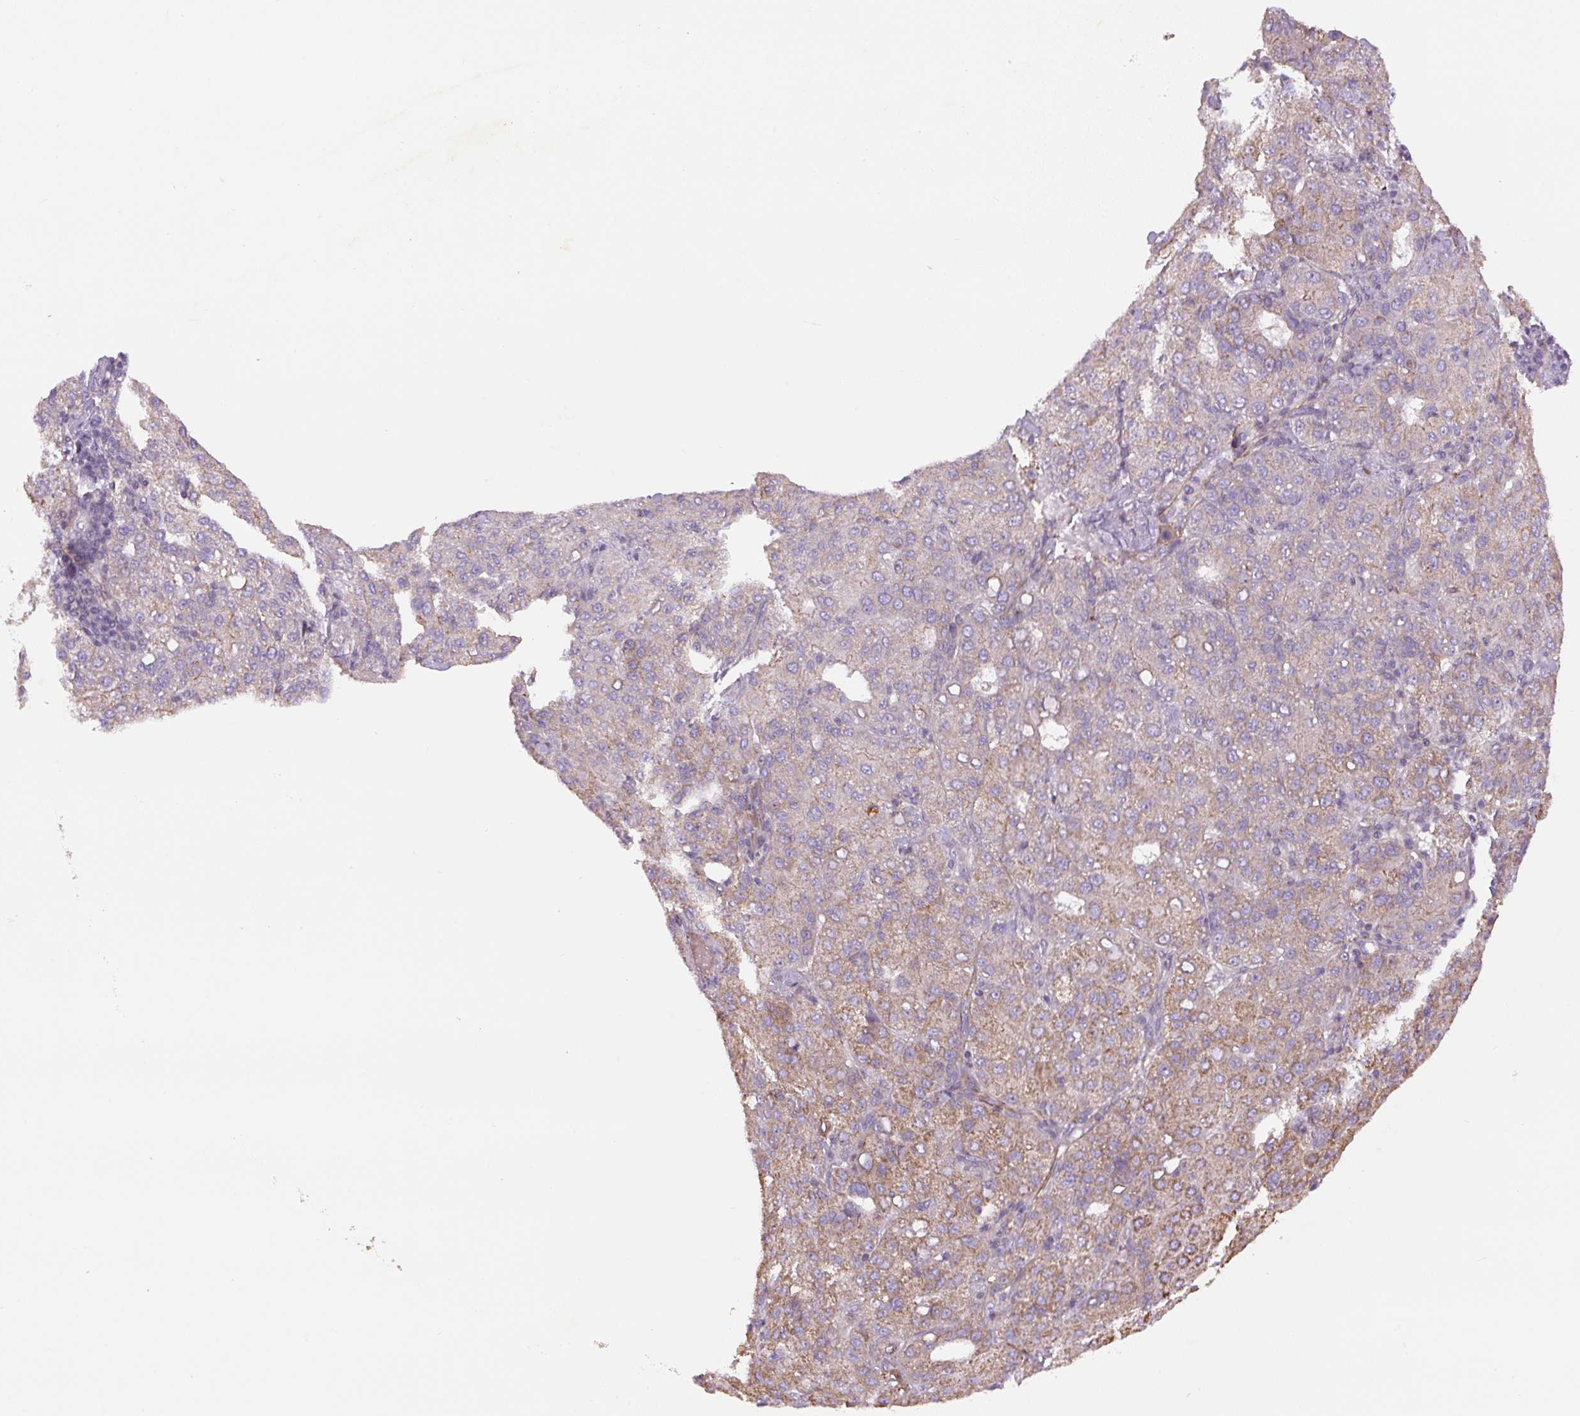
{"staining": {"intensity": "weak", "quantity": "<25%", "location": "cytoplasmic/membranous"}, "tissue": "liver cancer", "cell_type": "Tumor cells", "image_type": "cancer", "snomed": [{"axis": "morphology", "description": "Carcinoma, Hepatocellular, NOS"}, {"axis": "topography", "description": "Liver"}], "caption": "Immunohistochemistry micrograph of neoplastic tissue: liver cancer stained with DAB demonstrates no significant protein staining in tumor cells.", "gene": "CCNI2", "patient": {"sex": "male", "age": 65}}